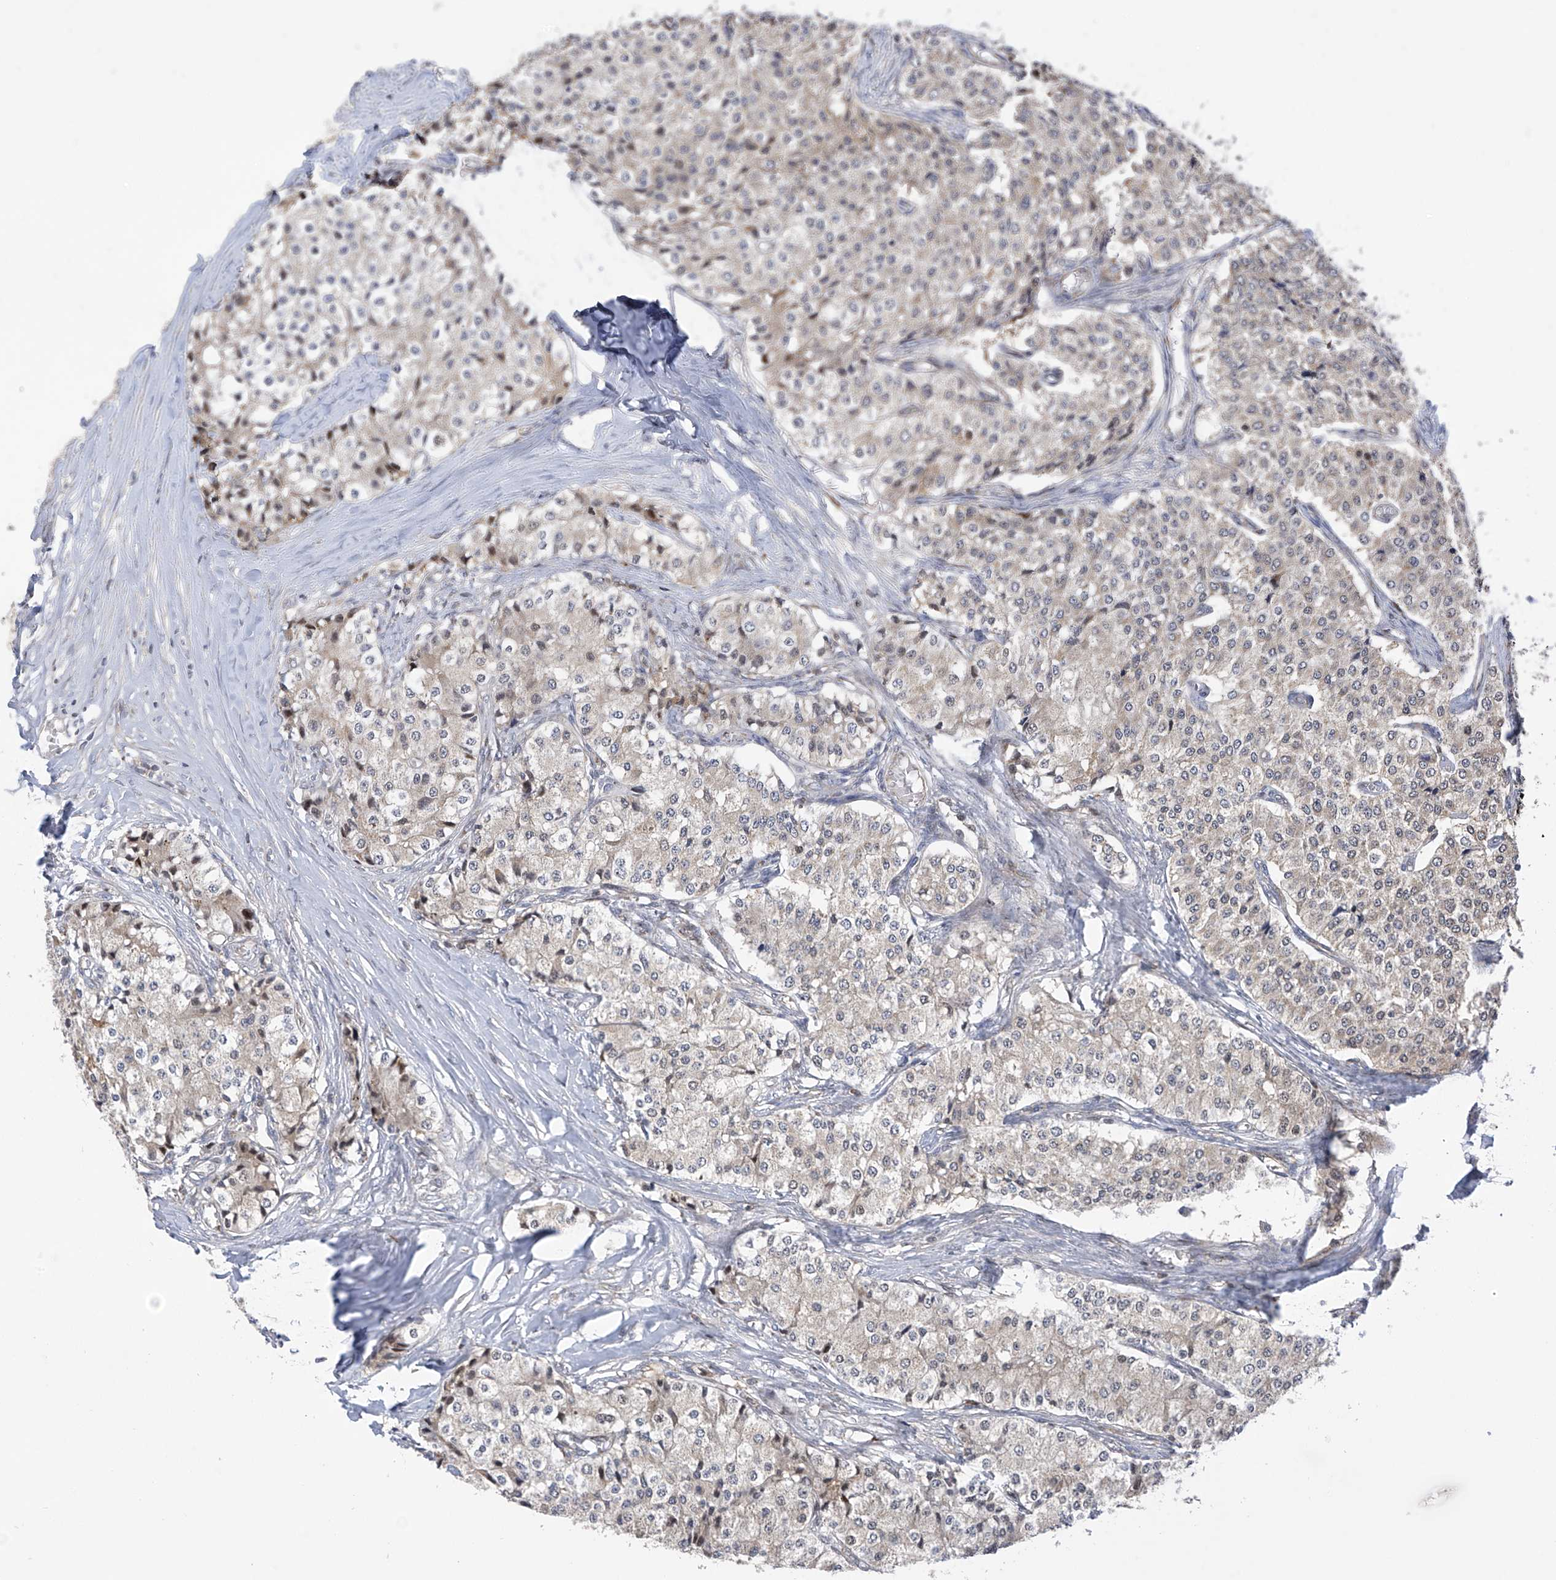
{"staining": {"intensity": "negative", "quantity": "none", "location": "none"}, "tissue": "carcinoid", "cell_type": "Tumor cells", "image_type": "cancer", "snomed": [{"axis": "morphology", "description": "Carcinoid, malignant, NOS"}, {"axis": "topography", "description": "Colon"}], "caption": "This photomicrograph is of carcinoid stained with immunohistochemistry to label a protein in brown with the nuclei are counter-stained blue. There is no positivity in tumor cells.", "gene": "SLCO4A1", "patient": {"sex": "female", "age": 52}}